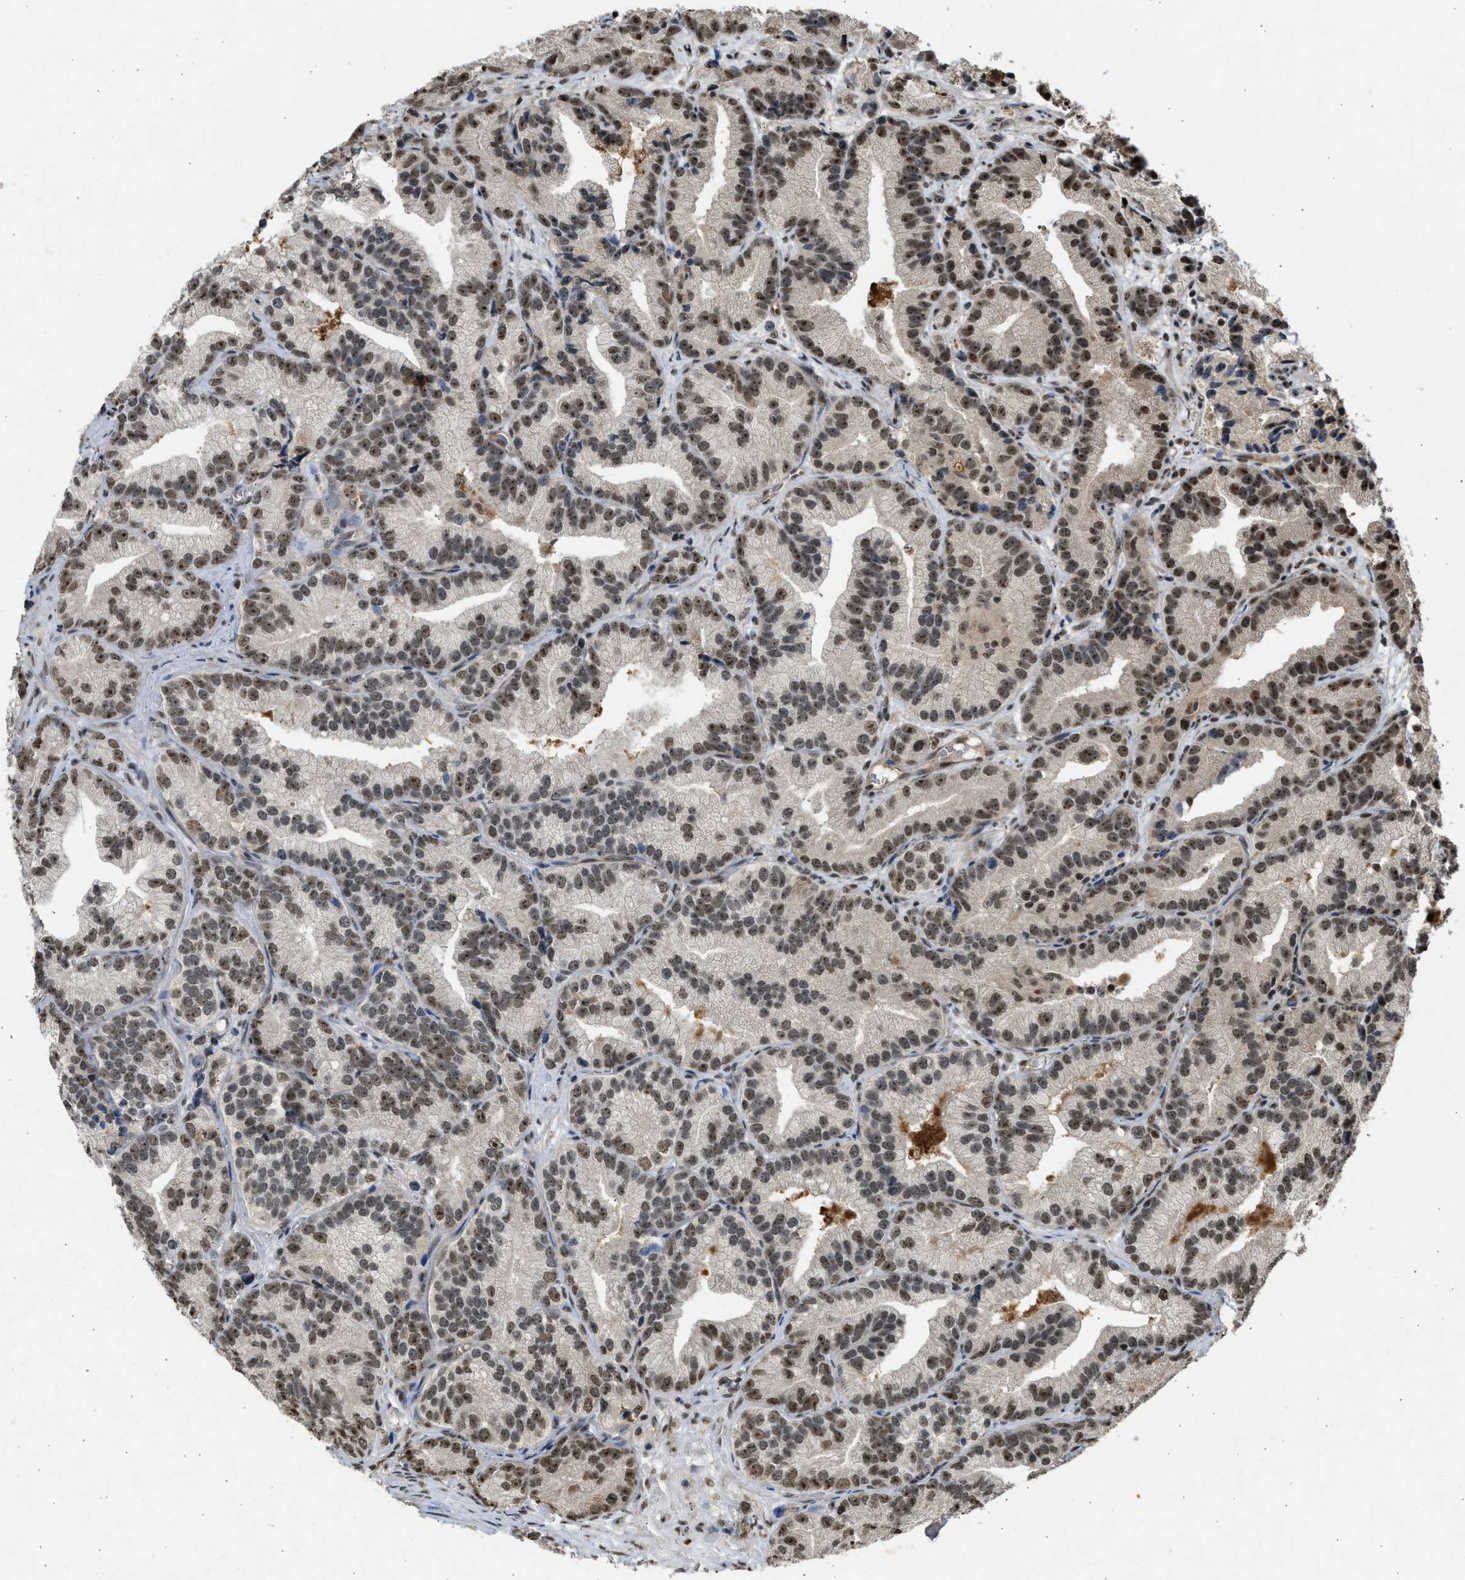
{"staining": {"intensity": "strong", "quantity": ">75%", "location": "nuclear"}, "tissue": "prostate cancer", "cell_type": "Tumor cells", "image_type": "cancer", "snomed": [{"axis": "morphology", "description": "Adenocarcinoma, Low grade"}, {"axis": "topography", "description": "Prostate"}], "caption": "Immunohistochemical staining of human prostate adenocarcinoma (low-grade) displays strong nuclear protein expression in about >75% of tumor cells. The staining is performed using DAB brown chromogen to label protein expression. The nuclei are counter-stained blue using hematoxylin.", "gene": "TFDP2", "patient": {"sex": "male", "age": 89}}